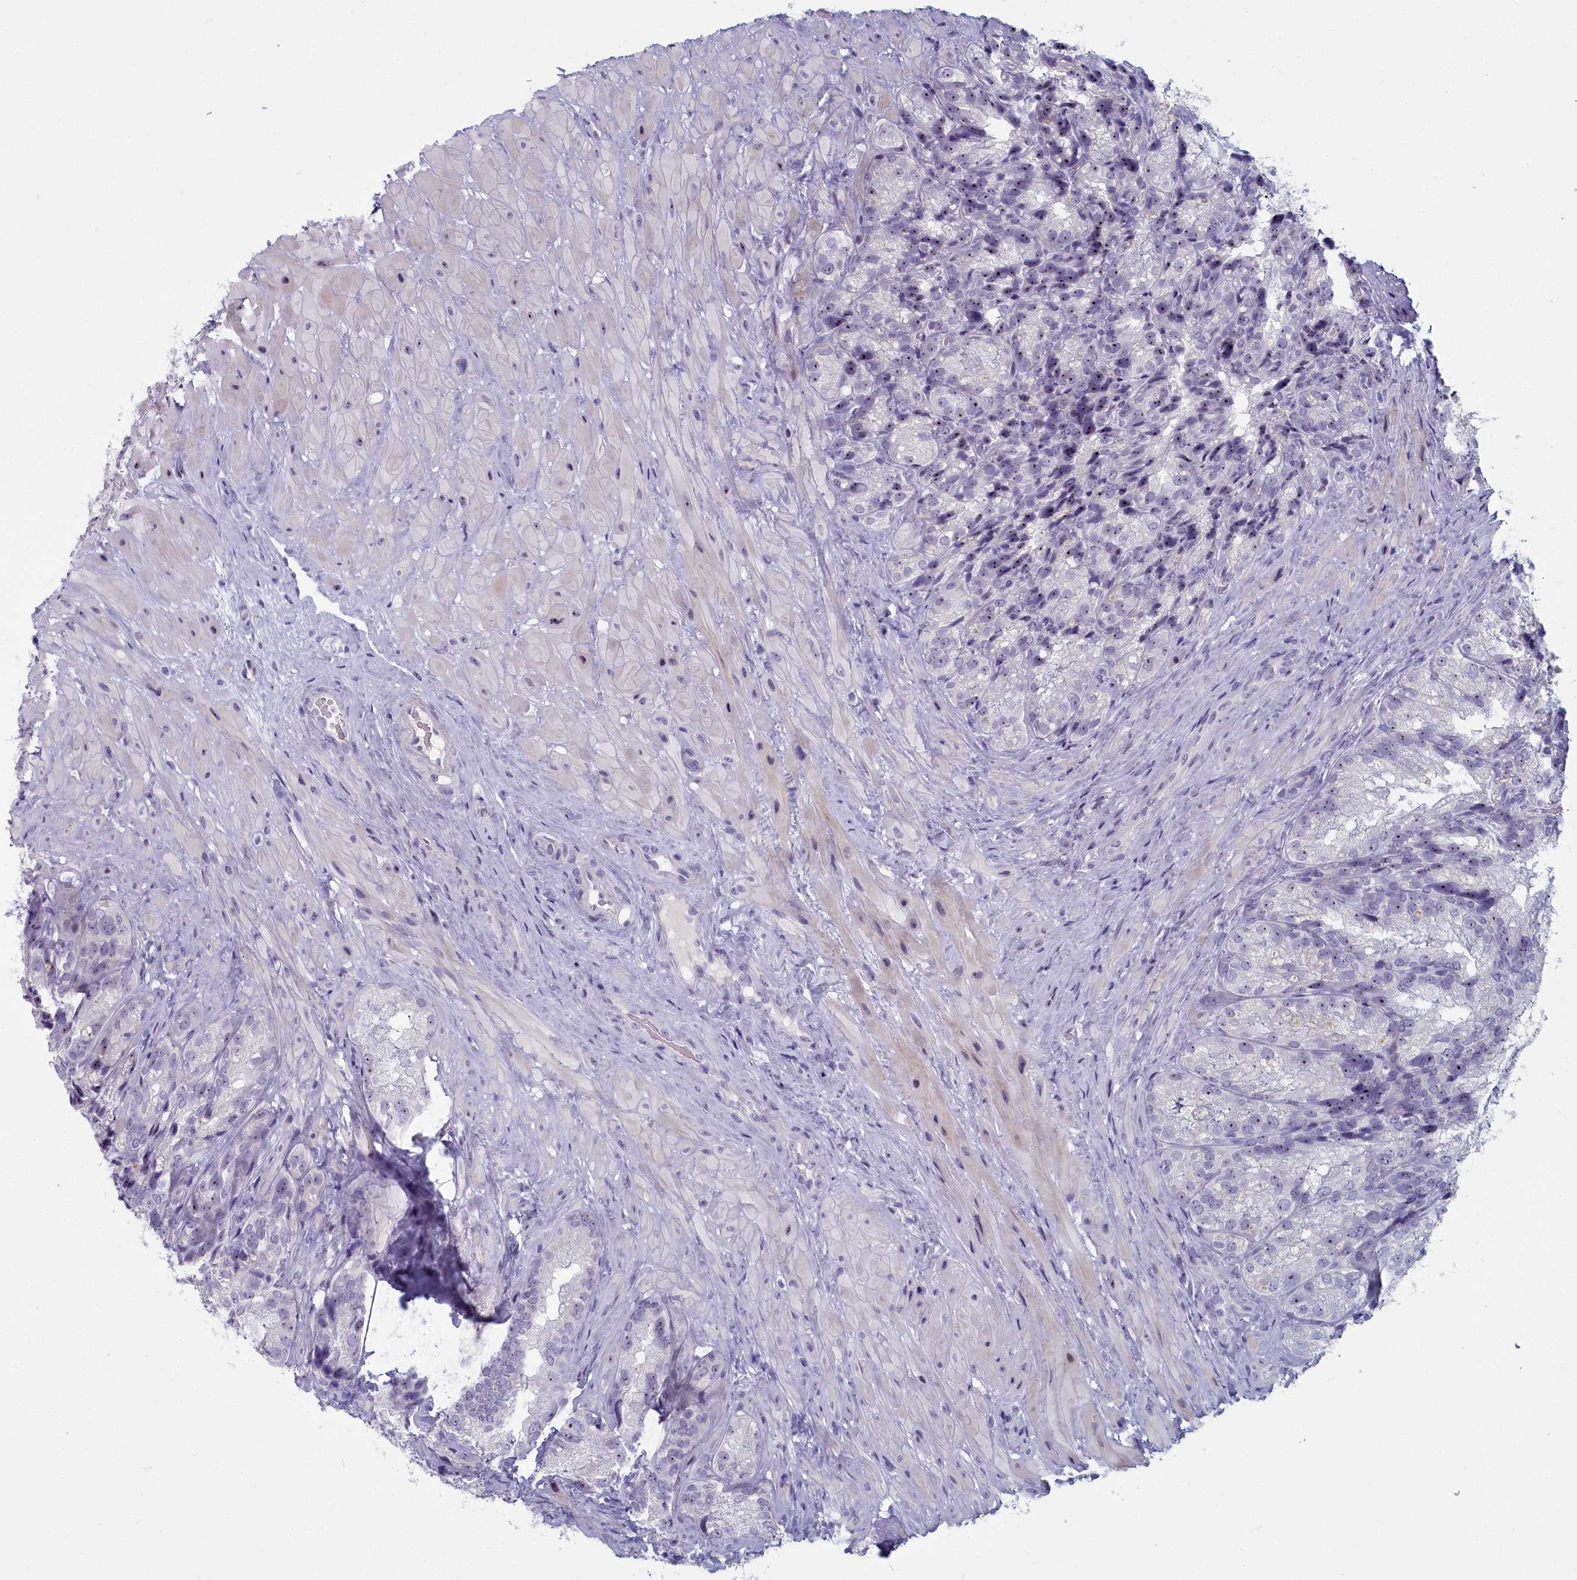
{"staining": {"intensity": "weak", "quantity": "<25%", "location": "nuclear"}, "tissue": "seminal vesicle", "cell_type": "Glandular cells", "image_type": "normal", "snomed": [{"axis": "morphology", "description": "Normal tissue, NOS"}, {"axis": "topography", "description": "Seminal veicle"}], "caption": "Immunohistochemistry (IHC) of unremarkable human seminal vesicle shows no staining in glandular cells. (DAB immunohistochemistry, high magnification).", "gene": "INSYN2A", "patient": {"sex": "male", "age": 58}}